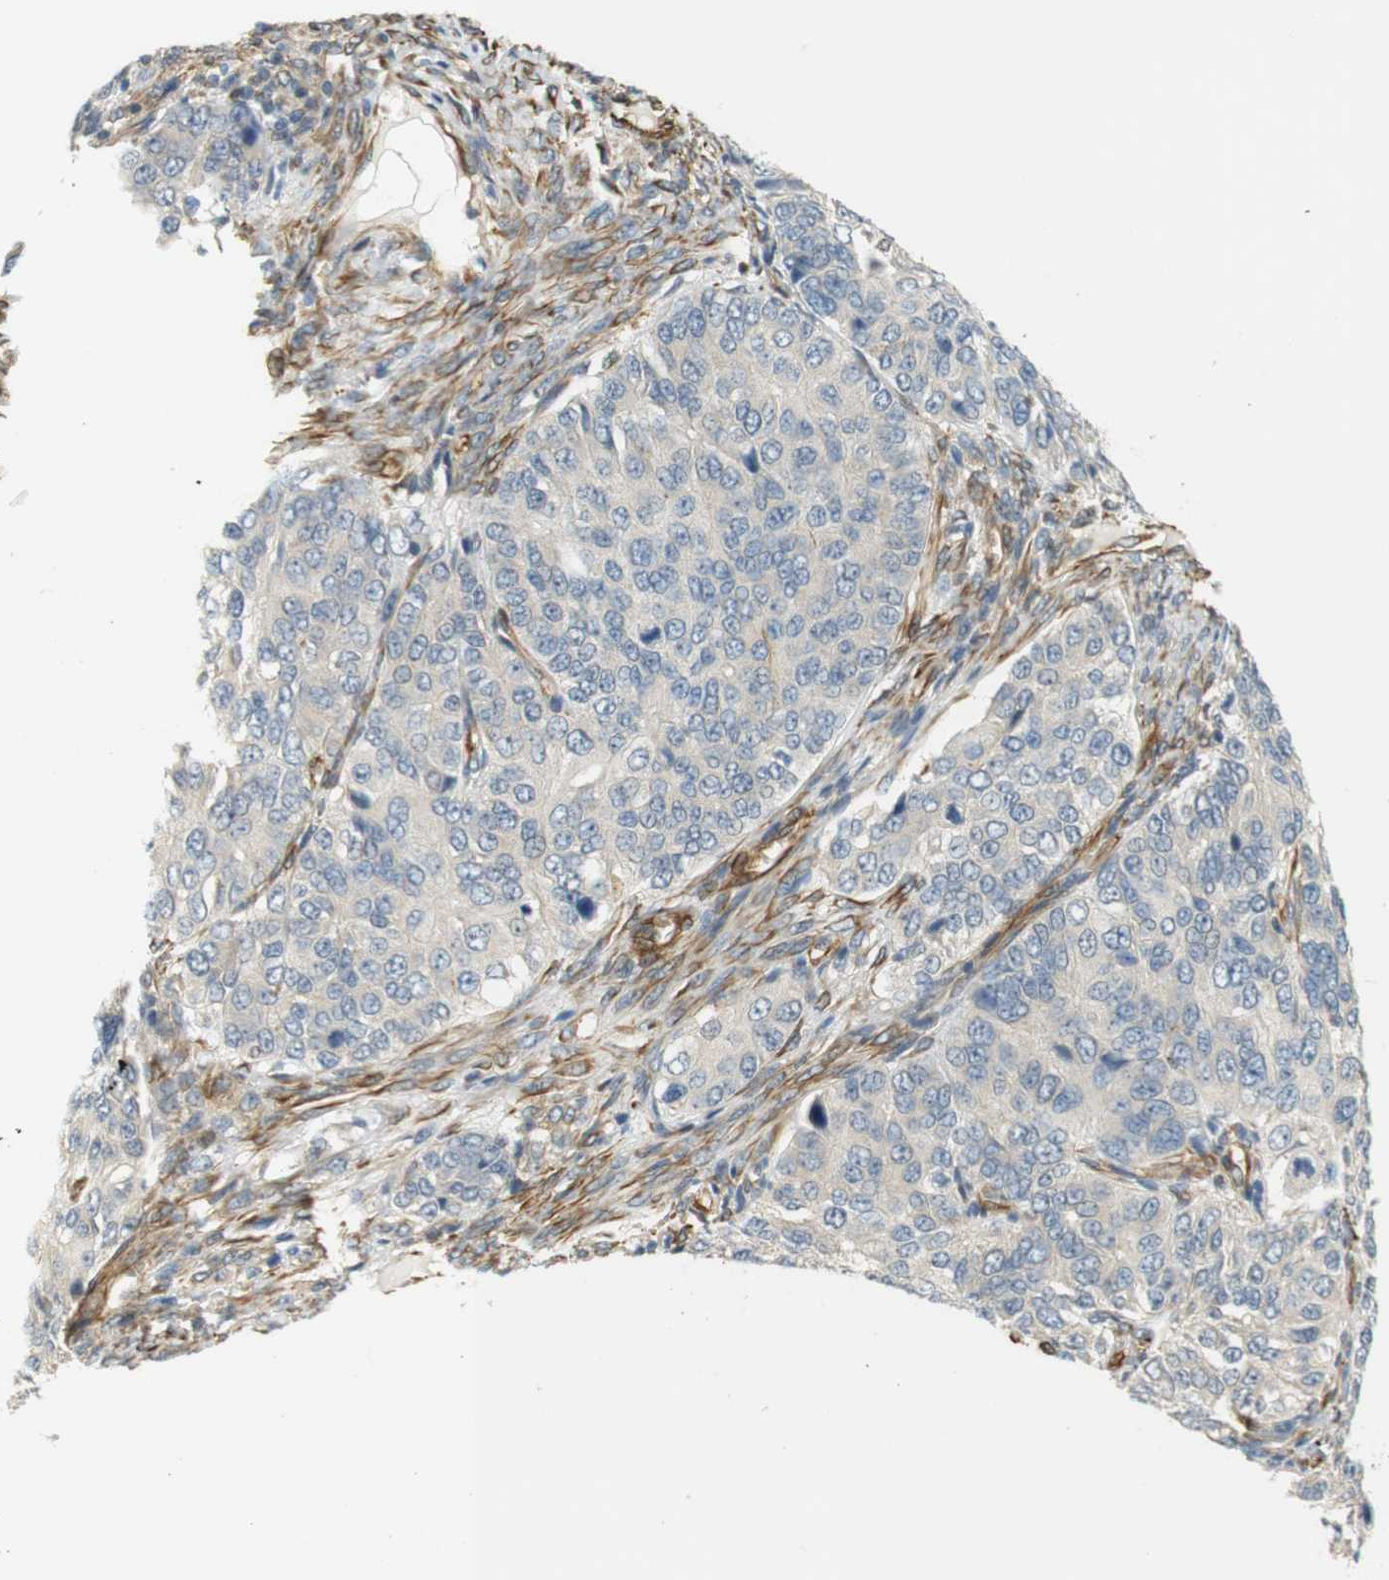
{"staining": {"intensity": "negative", "quantity": "none", "location": "none"}, "tissue": "ovarian cancer", "cell_type": "Tumor cells", "image_type": "cancer", "snomed": [{"axis": "morphology", "description": "Carcinoma, endometroid"}, {"axis": "topography", "description": "Ovary"}], "caption": "The immunohistochemistry (IHC) histopathology image has no significant expression in tumor cells of endometroid carcinoma (ovarian) tissue.", "gene": "CYTH3", "patient": {"sex": "female", "age": 51}}